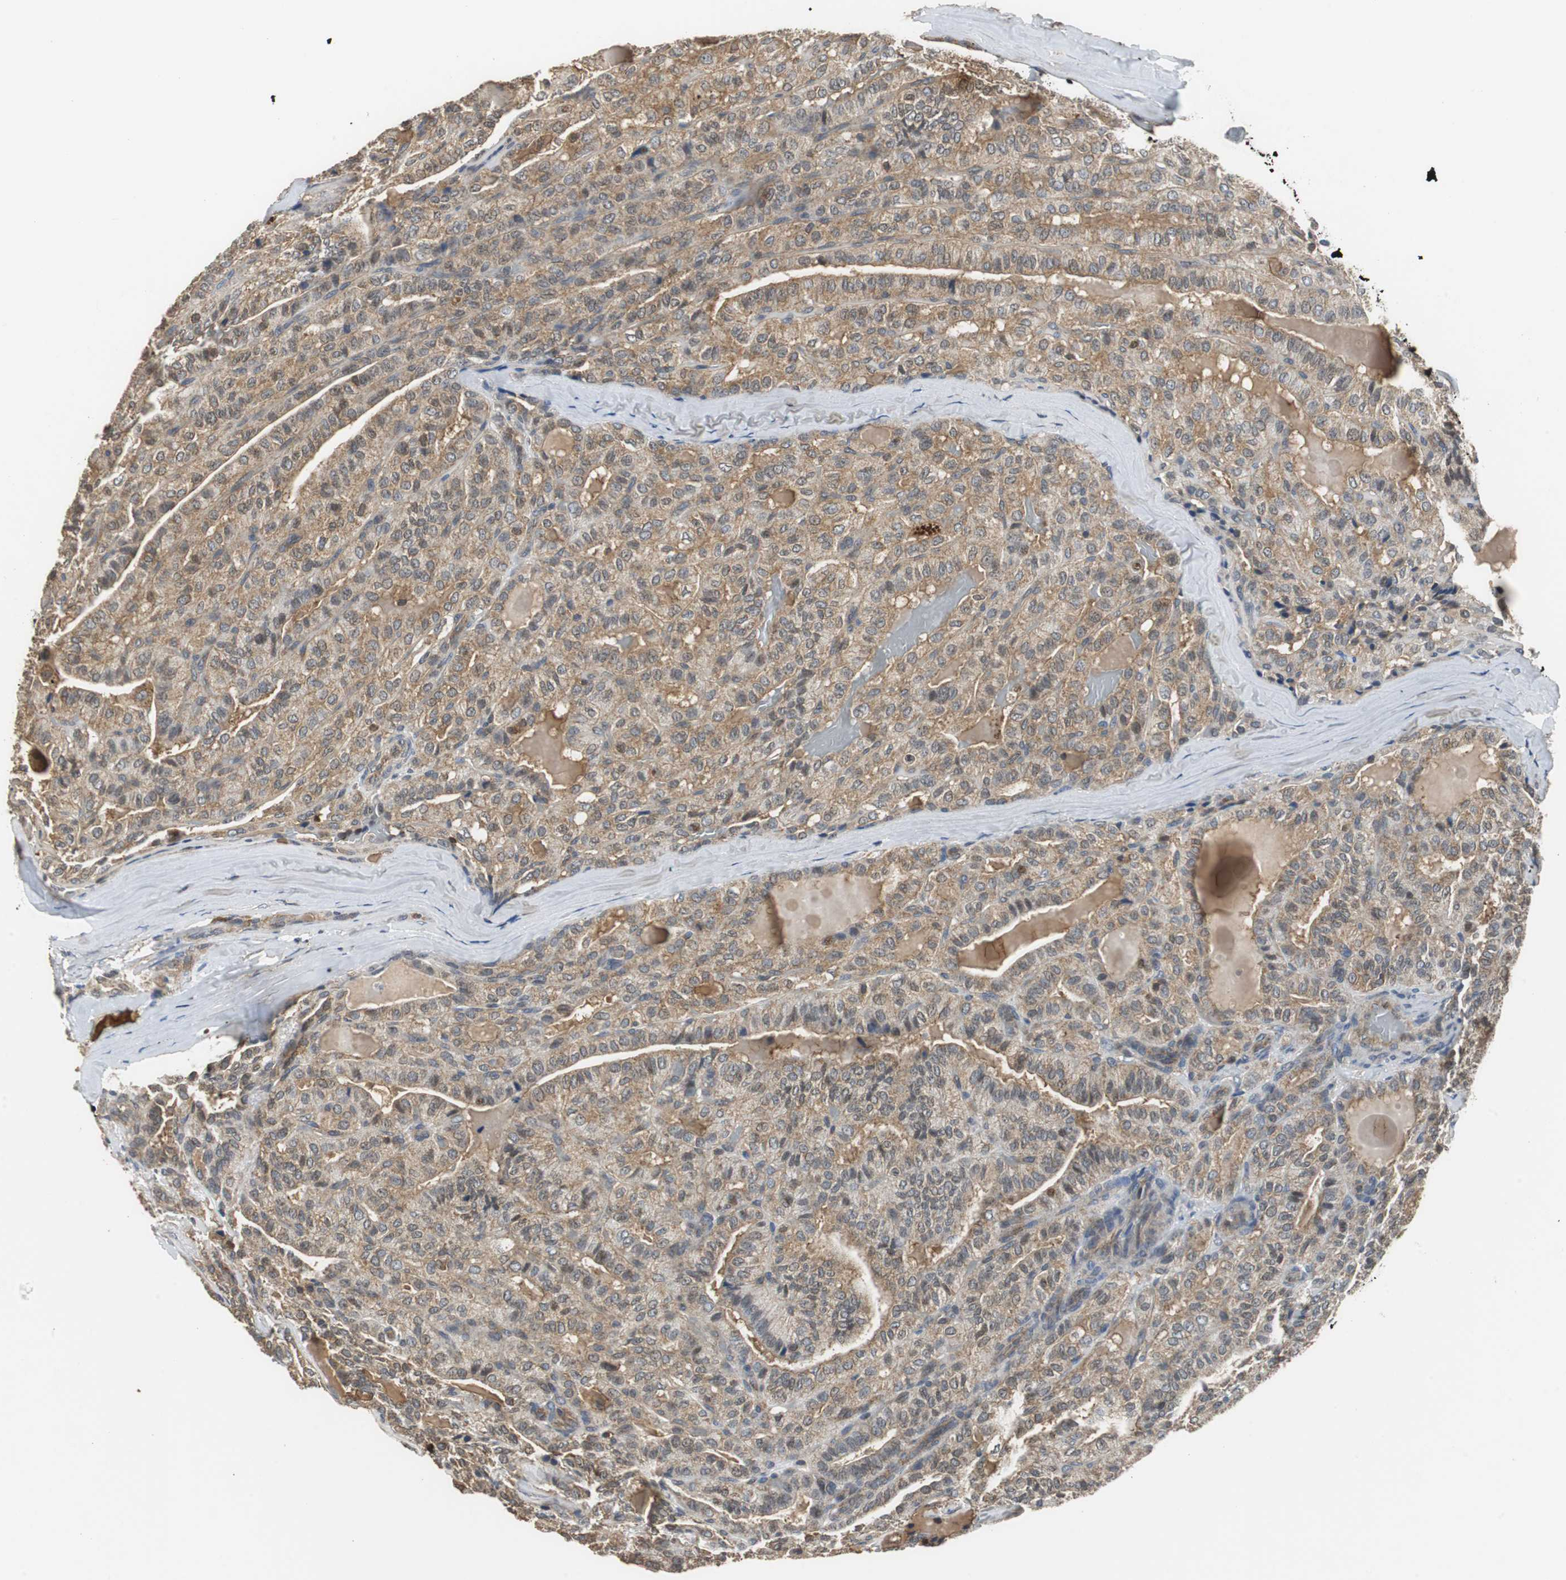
{"staining": {"intensity": "moderate", "quantity": ">75%", "location": "cytoplasmic/membranous"}, "tissue": "thyroid cancer", "cell_type": "Tumor cells", "image_type": "cancer", "snomed": [{"axis": "morphology", "description": "Papillary adenocarcinoma, NOS"}, {"axis": "topography", "description": "Thyroid gland"}], "caption": "Immunohistochemical staining of human papillary adenocarcinoma (thyroid) shows medium levels of moderate cytoplasmic/membranous protein staining in approximately >75% of tumor cells. (Stains: DAB (3,3'-diaminobenzidine) in brown, nuclei in blue, Microscopy: brightfield microscopy at high magnification).", "gene": "VBP1", "patient": {"sex": "male", "age": 77}}